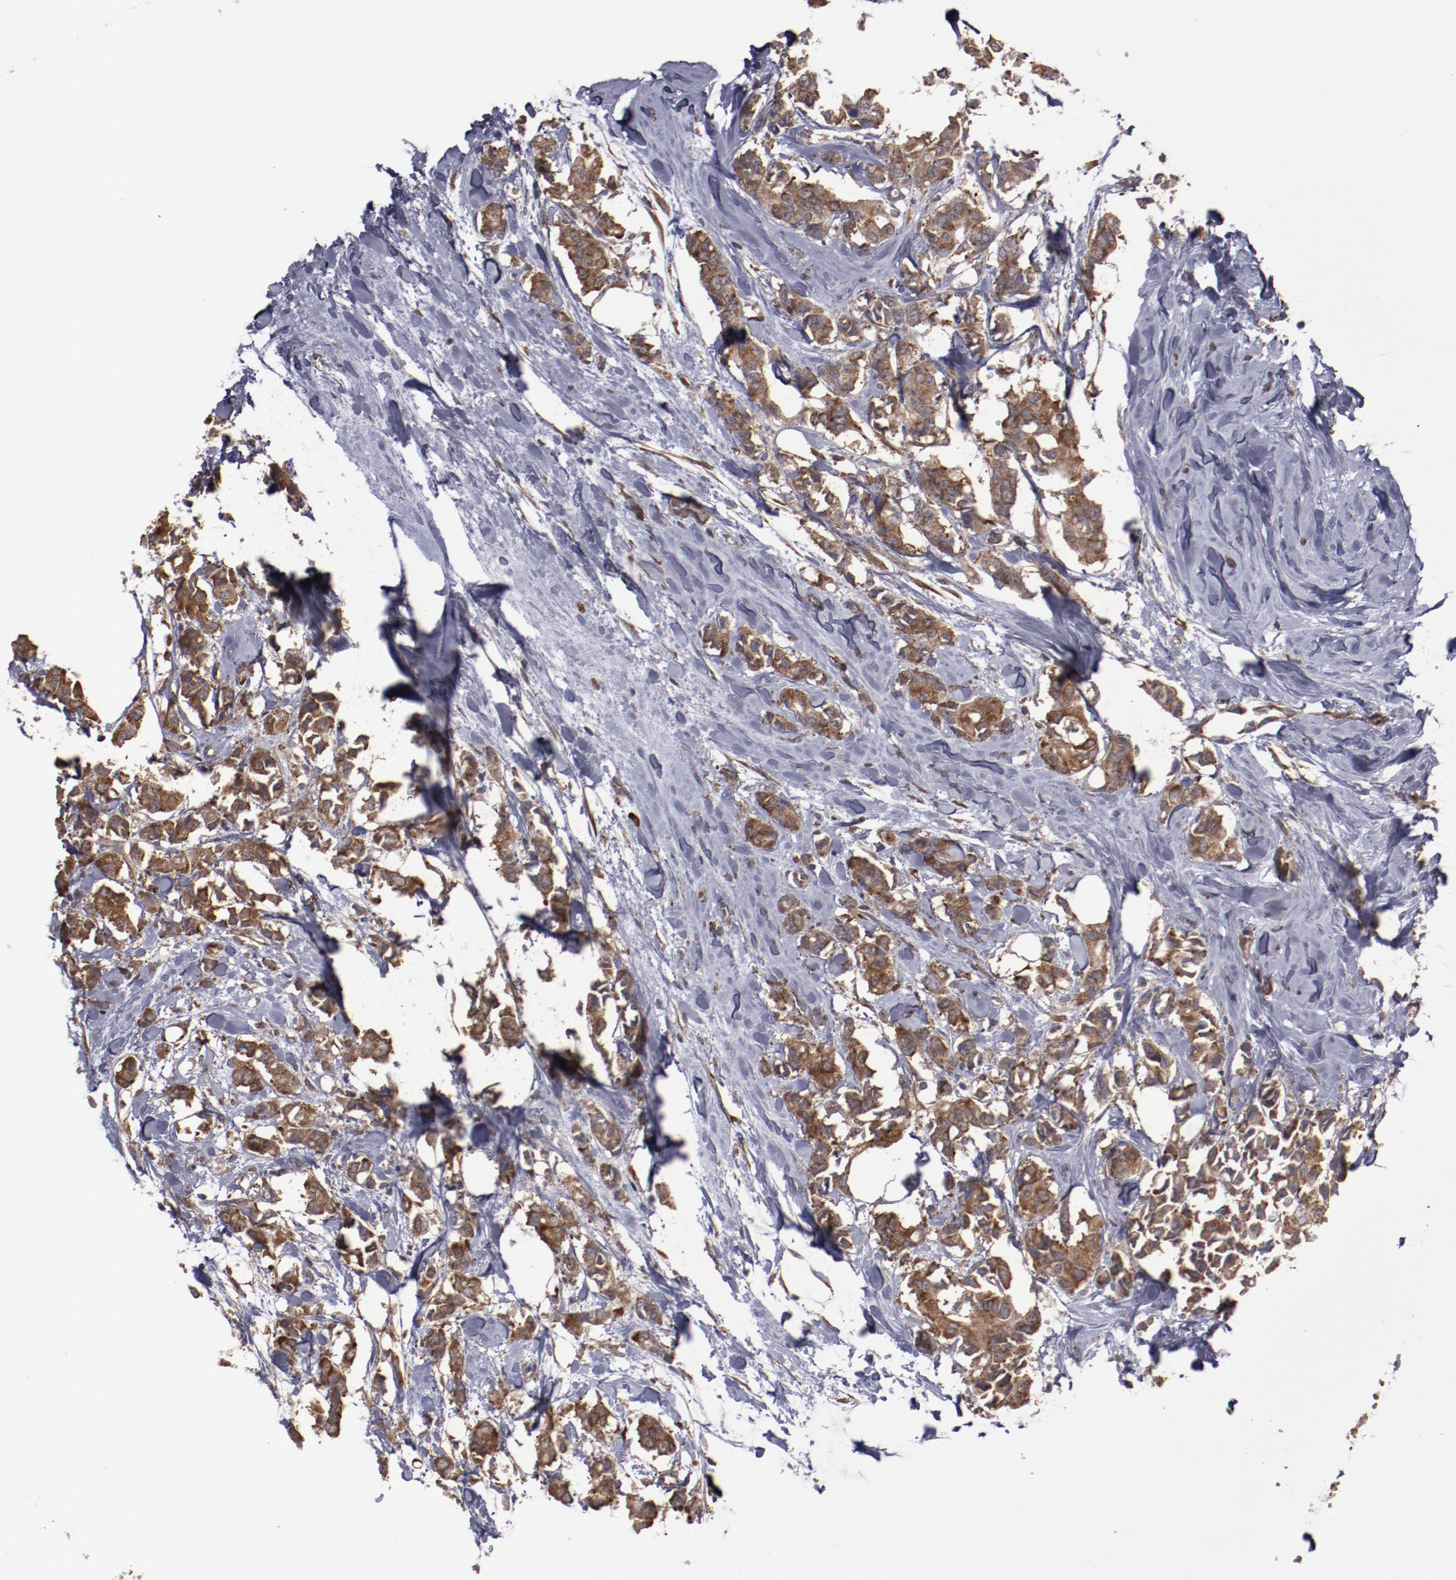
{"staining": {"intensity": "strong", "quantity": ">75%", "location": "cytoplasmic/membranous"}, "tissue": "breast cancer", "cell_type": "Tumor cells", "image_type": "cancer", "snomed": [{"axis": "morphology", "description": "Duct carcinoma"}, {"axis": "topography", "description": "Breast"}], "caption": "Protein expression analysis of human breast cancer (intraductal carcinoma) reveals strong cytoplasmic/membranous positivity in approximately >75% of tumor cells. The staining was performed using DAB (3,3'-diaminobenzidine), with brown indicating positive protein expression. Nuclei are stained blue with hematoxylin.", "gene": "RPS4Y1", "patient": {"sex": "female", "age": 84}}